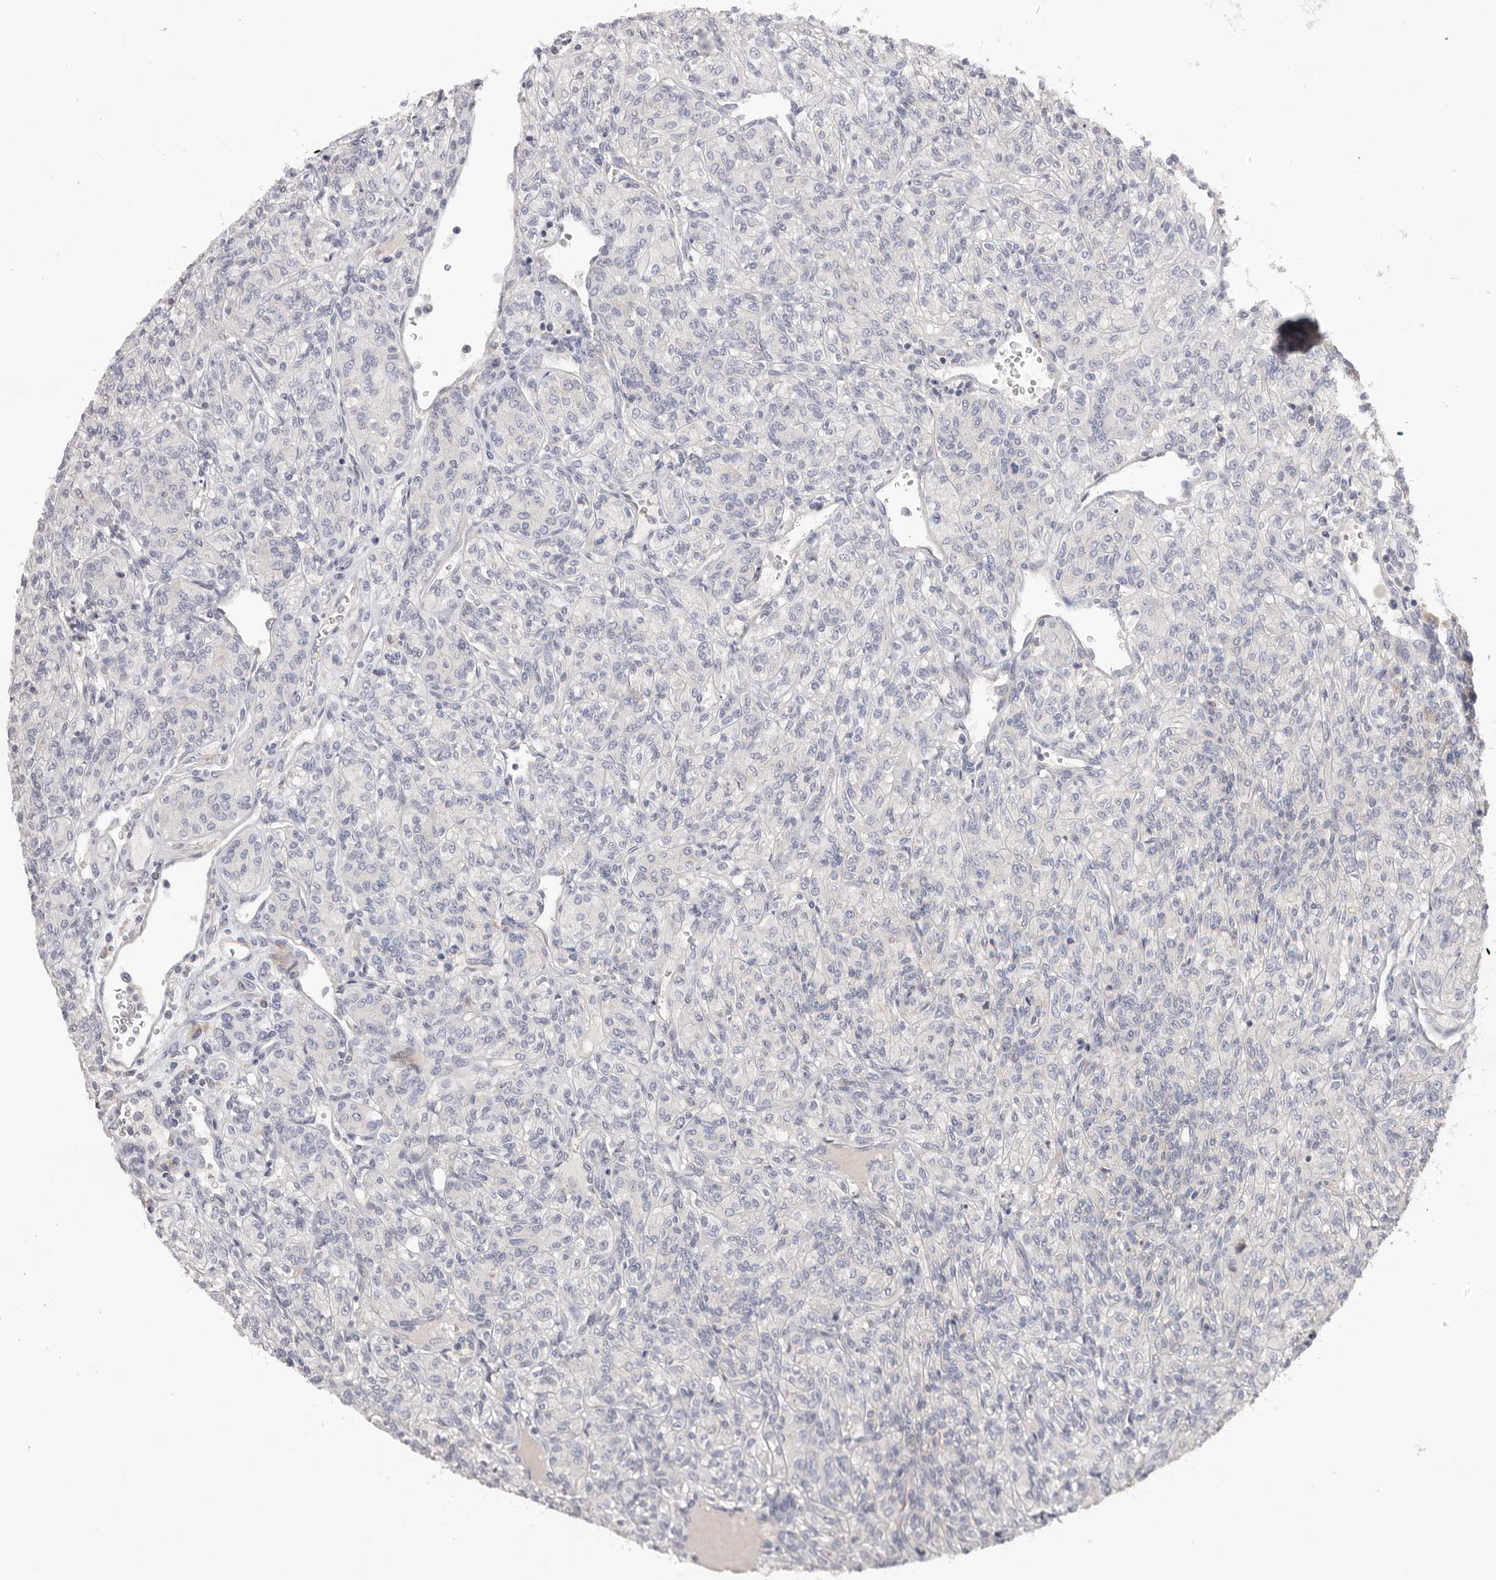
{"staining": {"intensity": "negative", "quantity": "none", "location": "none"}, "tissue": "renal cancer", "cell_type": "Tumor cells", "image_type": "cancer", "snomed": [{"axis": "morphology", "description": "Adenocarcinoma, NOS"}, {"axis": "topography", "description": "Kidney"}], "caption": "Immunohistochemistry image of human renal cancer (adenocarcinoma) stained for a protein (brown), which demonstrates no positivity in tumor cells.", "gene": "DOP1A", "patient": {"sex": "male", "age": 77}}